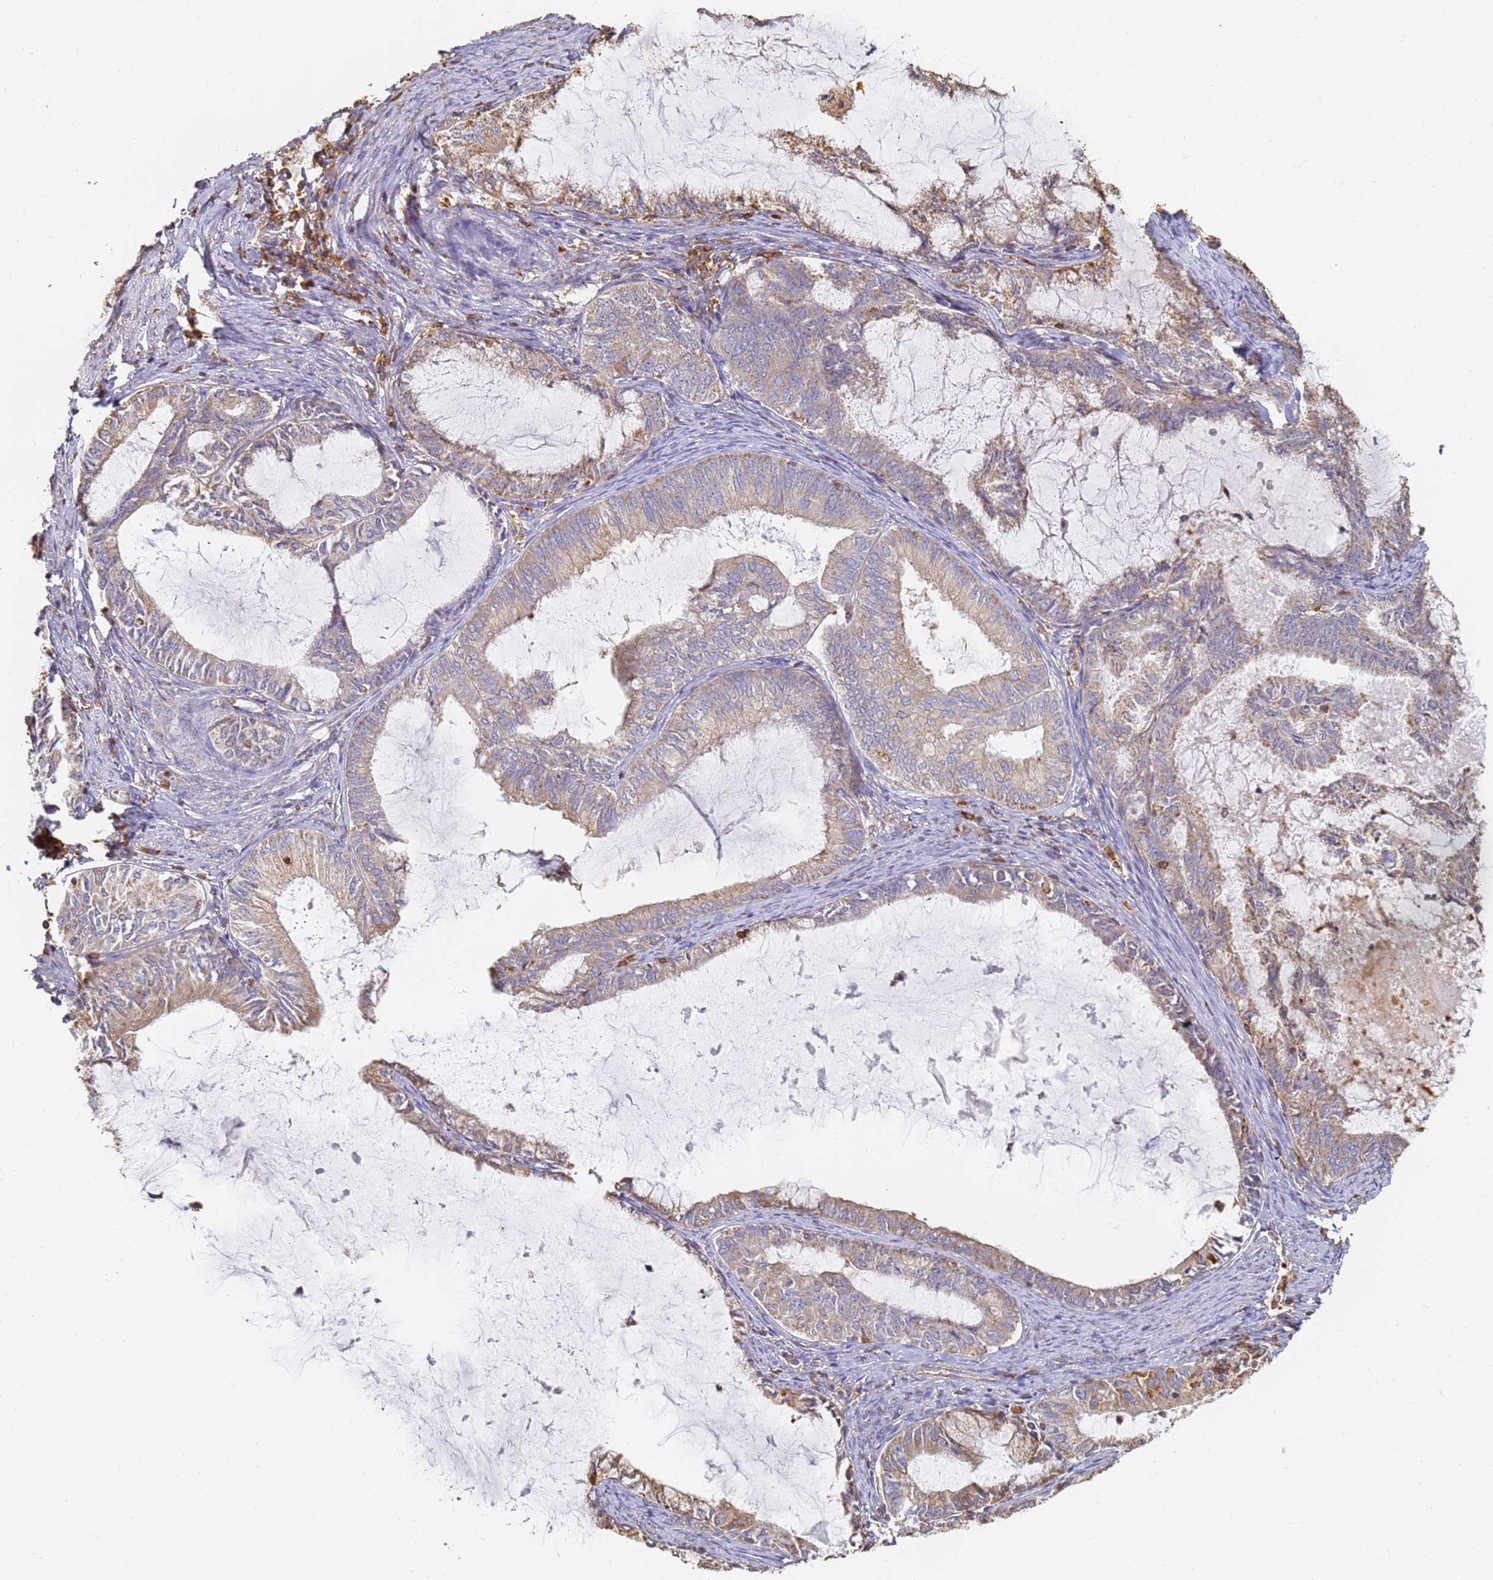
{"staining": {"intensity": "weak", "quantity": "<25%", "location": "cytoplasmic/membranous"}, "tissue": "endometrial cancer", "cell_type": "Tumor cells", "image_type": "cancer", "snomed": [{"axis": "morphology", "description": "Adenocarcinoma, NOS"}, {"axis": "topography", "description": "Endometrium"}], "caption": "Tumor cells are negative for protein expression in human endometrial cancer.", "gene": "BIN2", "patient": {"sex": "female", "age": 86}}